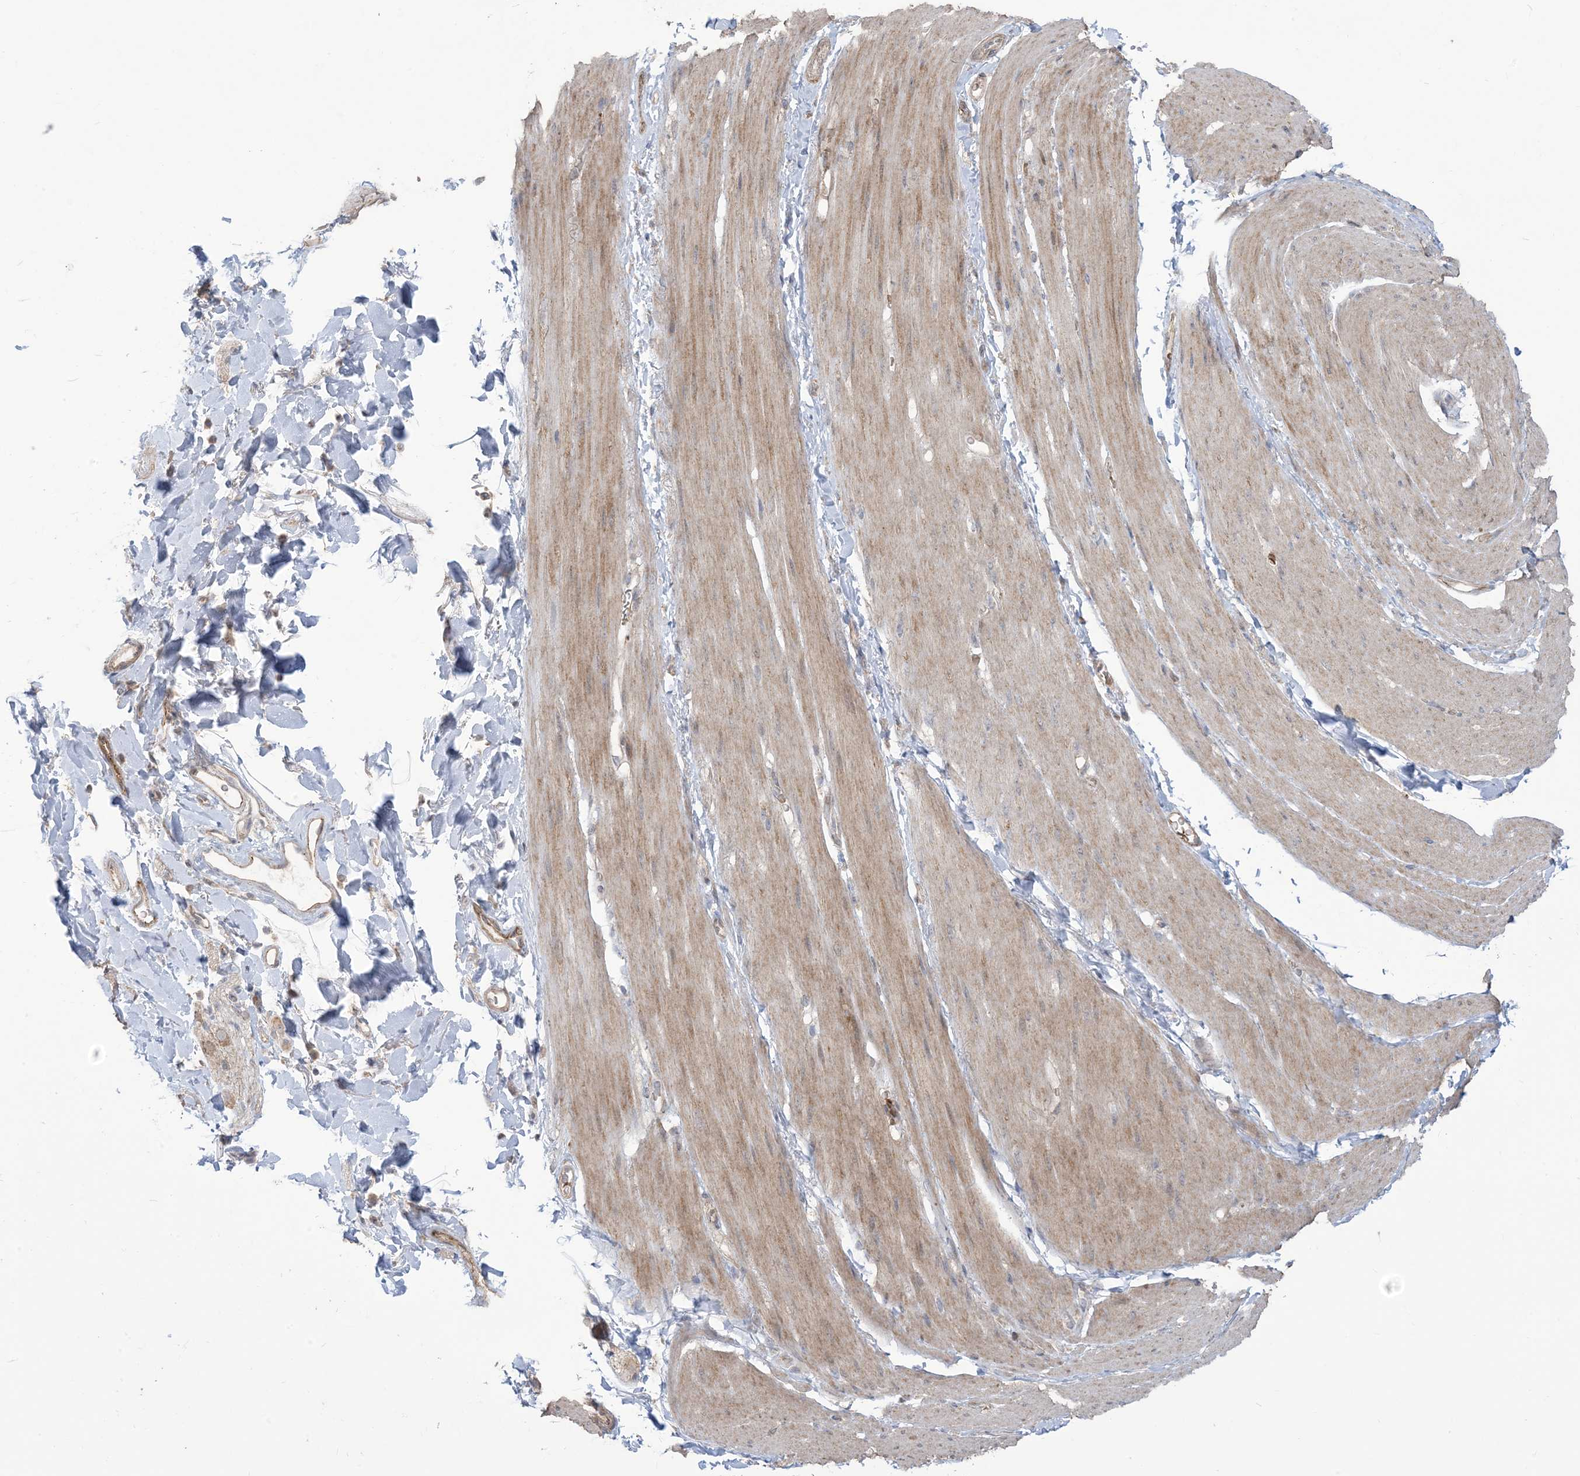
{"staining": {"intensity": "weak", "quantity": "25%-75%", "location": "cytoplasmic/membranous"}, "tissue": "smooth muscle", "cell_type": "Smooth muscle cells", "image_type": "normal", "snomed": [{"axis": "morphology", "description": "Normal tissue, NOS"}, {"axis": "topography", "description": "Smooth muscle"}, {"axis": "topography", "description": "Small intestine"}], "caption": "Immunohistochemical staining of normal smooth muscle exhibits low levels of weak cytoplasmic/membranous staining in approximately 25%-75% of smooth muscle cells.", "gene": "KLHL18", "patient": {"sex": "female", "age": 84}}